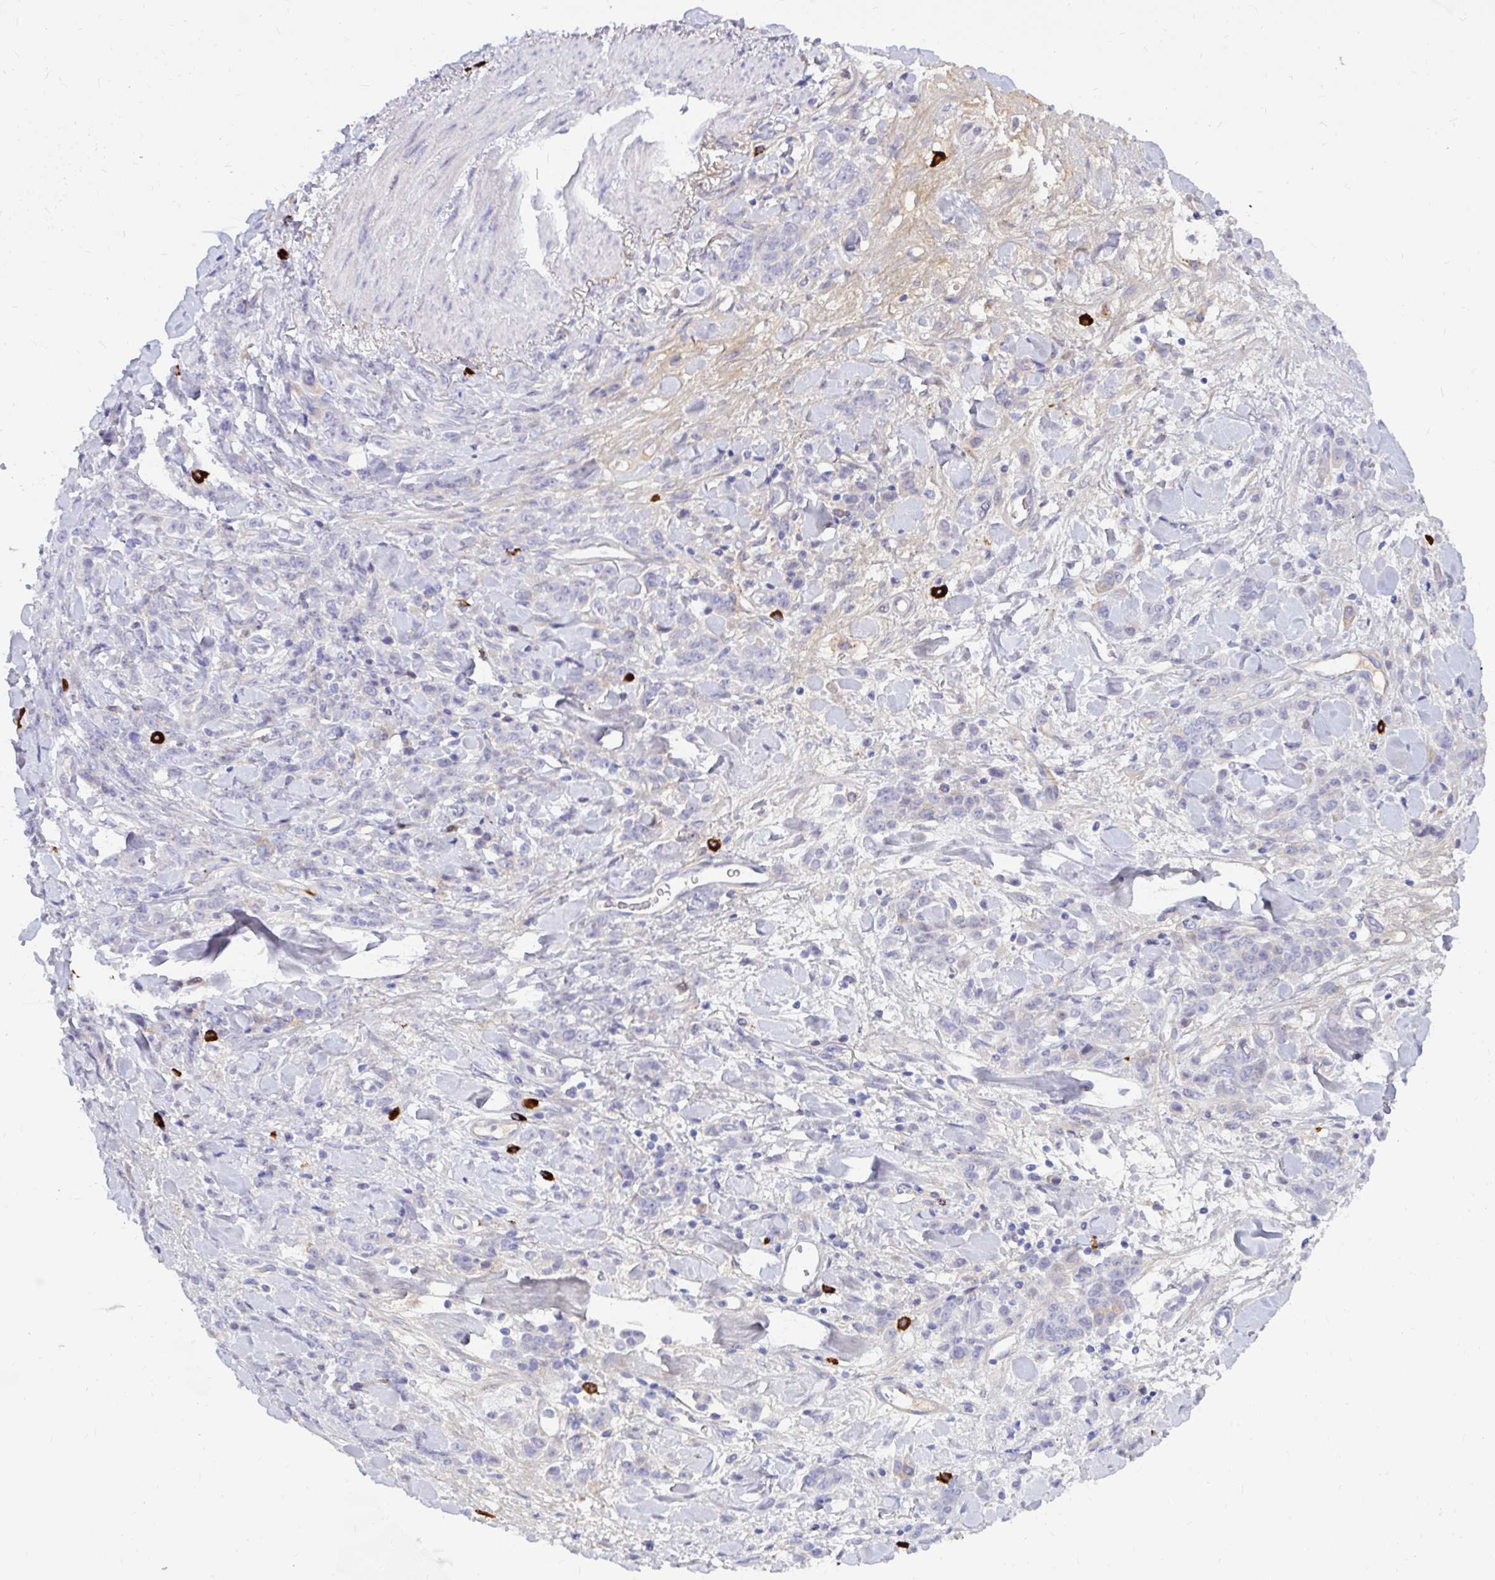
{"staining": {"intensity": "negative", "quantity": "none", "location": "none"}, "tissue": "stomach cancer", "cell_type": "Tumor cells", "image_type": "cancer", "snomed": [{"axis": "morphology", "description": "Normal tissue, NOS"}, {"axis": "morphology", "description": "Adenocarcinoma, NOS"}, {"axis": "topography", "description": "Stomach"}], "caption": "A histopathology image of stomach cancer (adenocarcinoma) stained for a protein exhibits no brown staining in tumor cells.", "gene": "FAM219B", "patient": {"sex": "male", "age": 82}}